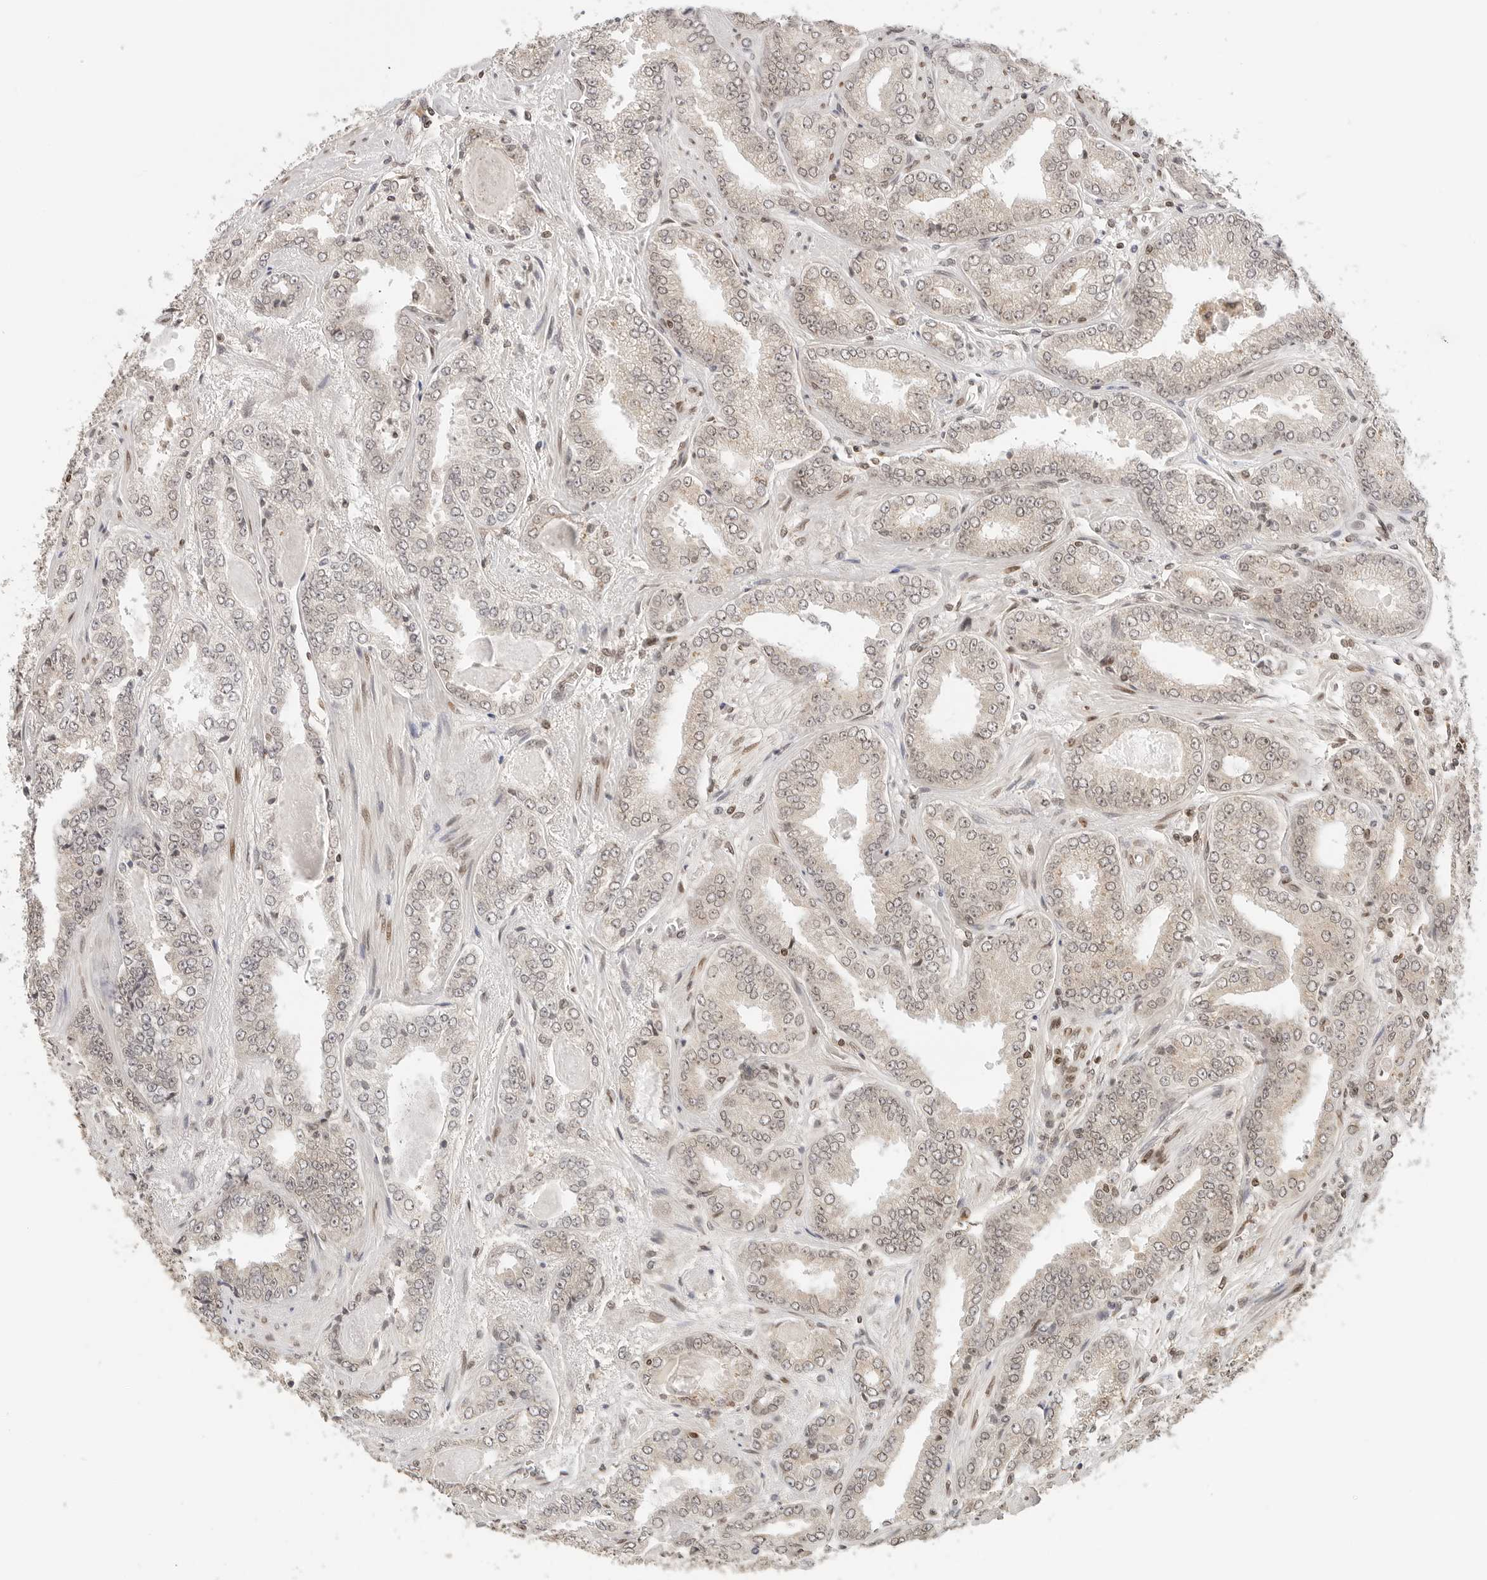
{"staining": {"intensity": "negative", "quantity": "none", "location": "none"}, "tissue": "prostate cancer", "cell_type": "Tumor cells", "image_type": "cancer", "snomed": [{"axis": "morphology", "description": "Adenocarcinoma, High grade"}, {"axis": "topography", "description": "Prostate"}], "caption": "Tumor cells show no significant protein positivity in prostate cancer (adenocarcinoma (high-grade)). (DAB immunohistochemistry, high magnification).", "gene": "POLH", "patient": {"sex": "male", "age": 71}}